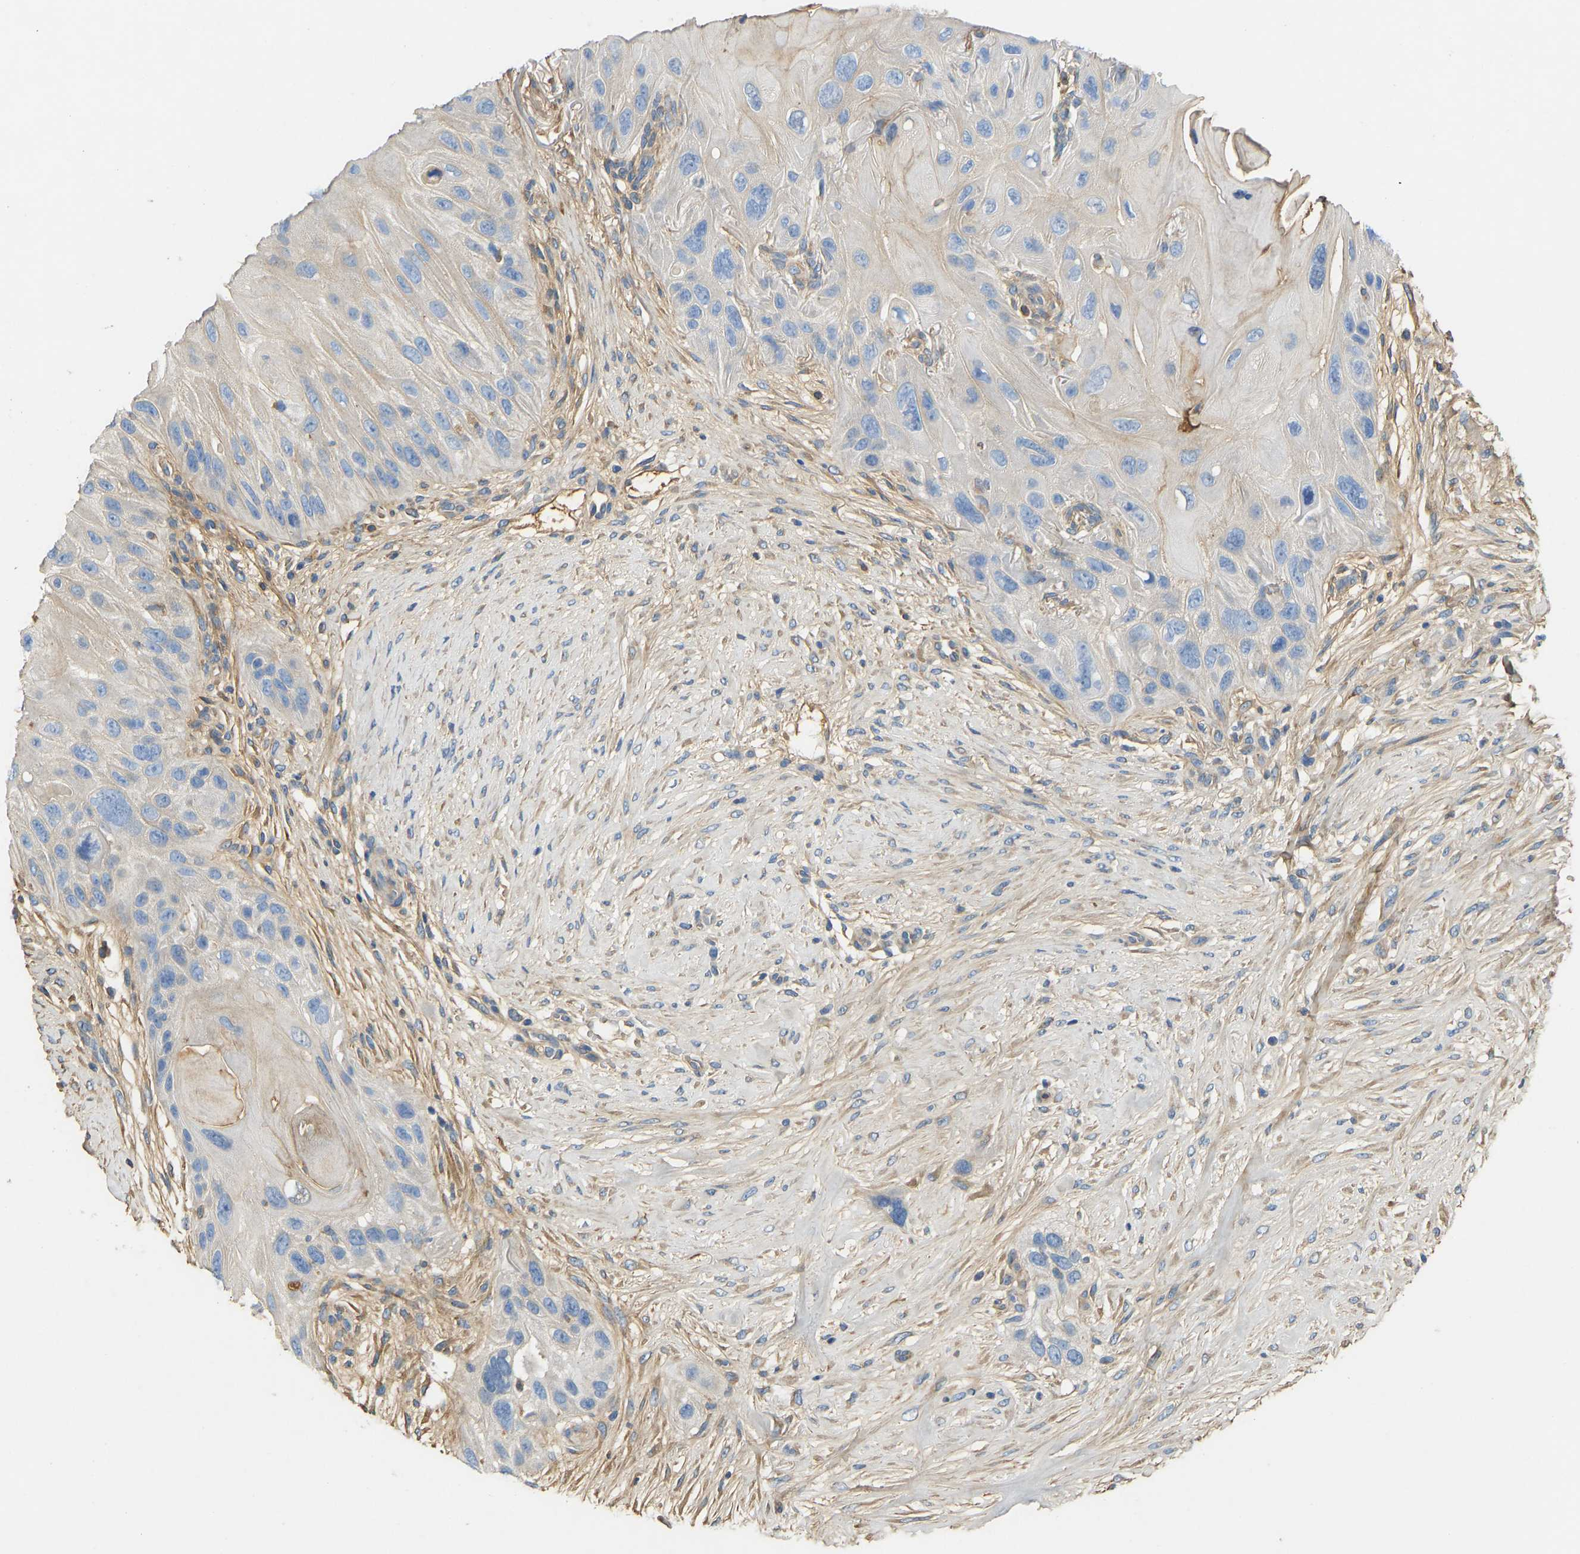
{"staining": {"intensity": "negative", "quantity": "none", "location": "none"}, "tissue": "skin cancer", "cell_type": "Tumor cells", "image_type": "cancer", "snomed": [{"axis": "morphology", "description": "Squamous cell carcinoma, NOS"}, {"axis": "topography", "description": "Skin"}], "caption": "The immunohistochemistry image has no significant positivity in tumor cells of skin cancer tissue.", "gene": "TECTA", "patient": {"sex": "female", "age": 77}}